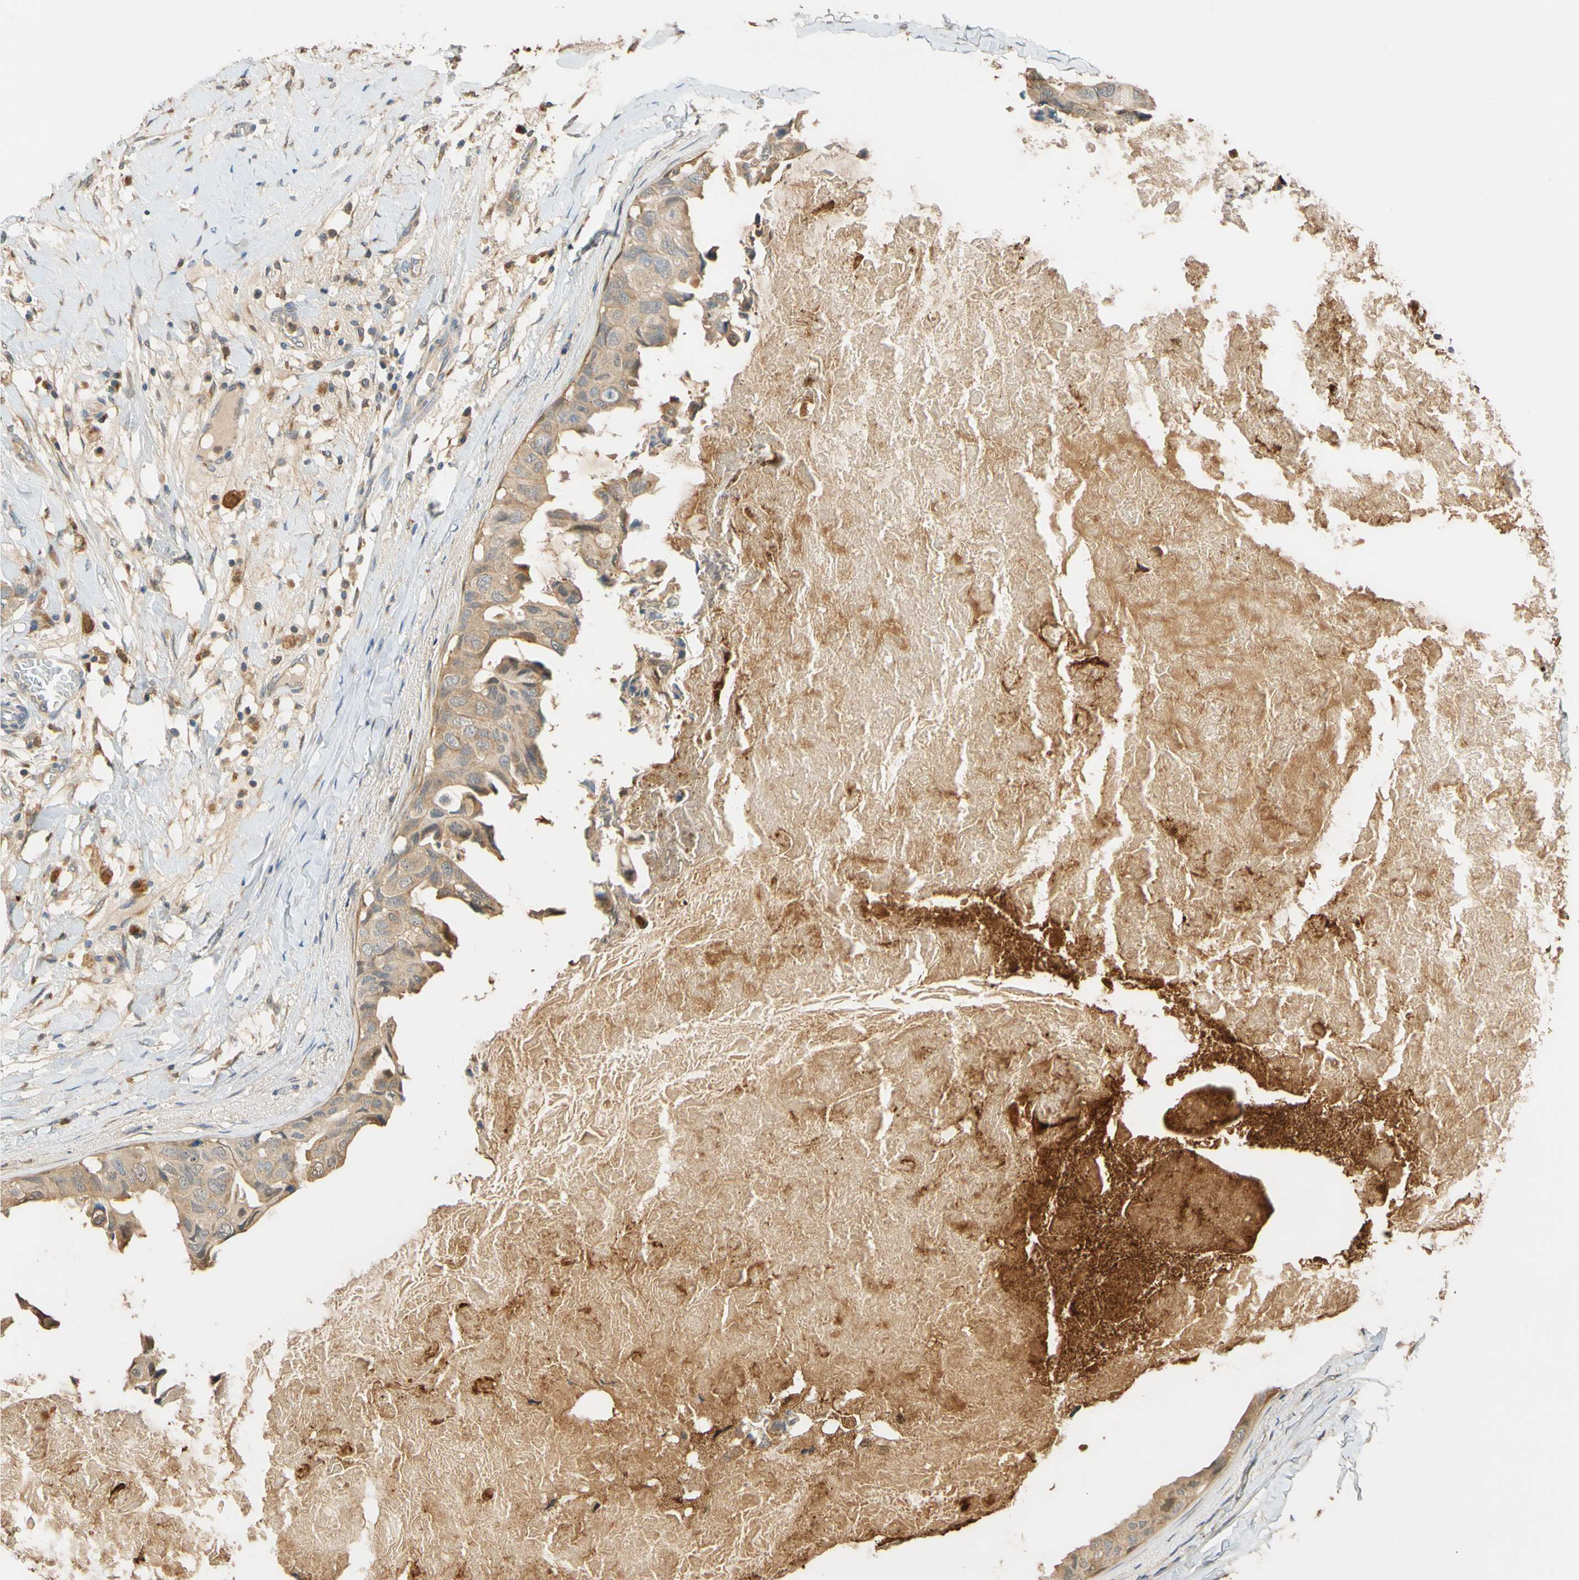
{"staining": {"intensity": "weak", "quantity": ">75%", "location": "cytoplasmic/membranous"}, "tissue": "breast cancer", "cell_type": "Tumor cells", "image_type": "cancer", "snomed": [{"axis": "morphology", "description": "Duct carcinoma"}, {"axis": "topography", "description": "Breast"}], "caption": "This is an image of IHC staining of breast cancer (invasive ductal carcinoma), which shows weak positivity in the cytoplasmic/membranous of tumor cells.", "gene": "GPSM2", "patient": {"sex": "female", "age": 40}}